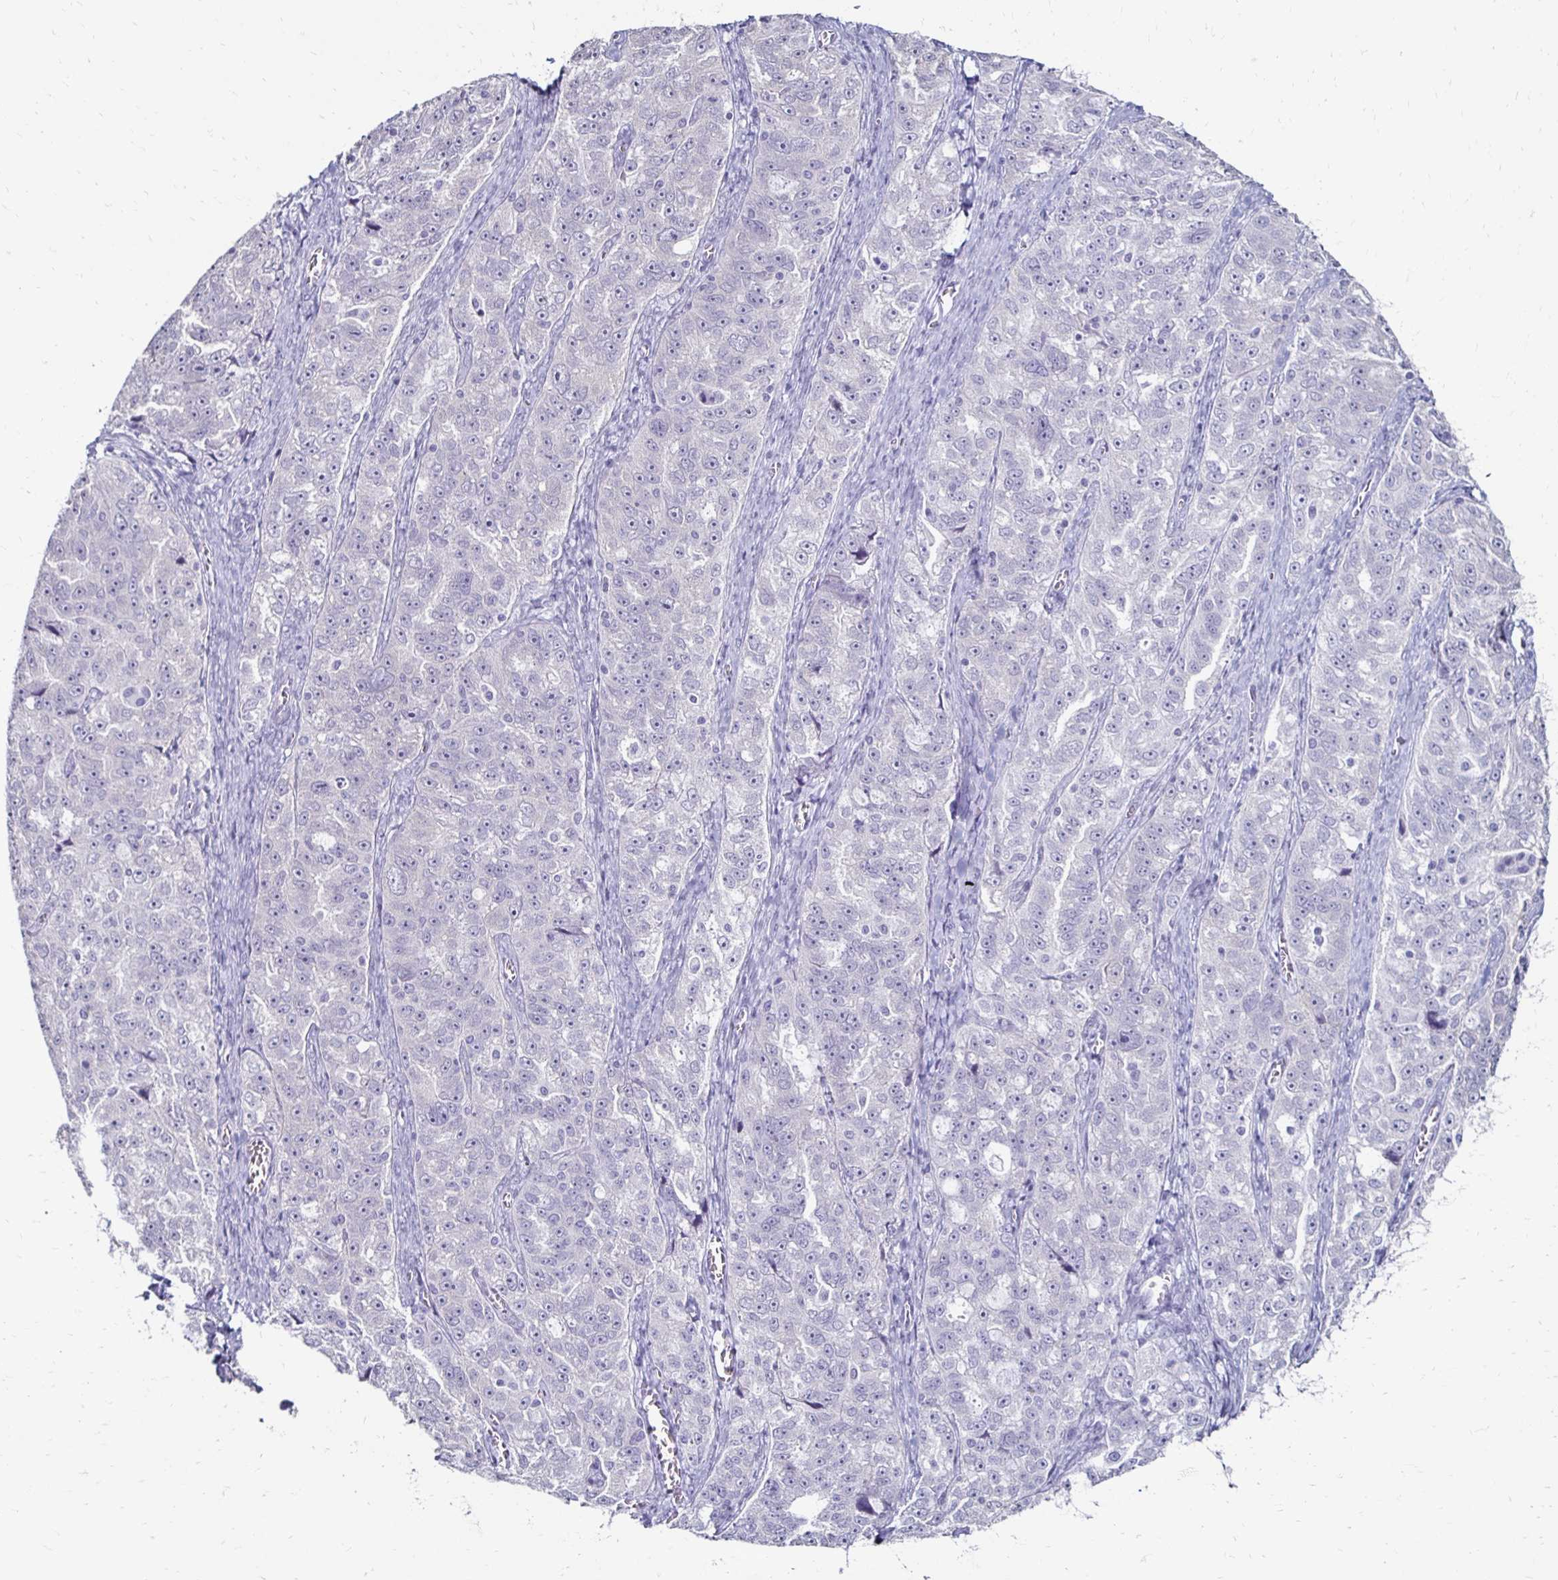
{"staining": {"intensity": "negative", "quantity": "none", "location": "none"}, "tissue": "ovarian cancer", "cell_type": "Tumor cells", "image_type": "cancer", "snomed": [{"axis": "morphology", "description": "Cystadenocarcinoma, serous, NOS"}, {"axis": "topography", "description": "Ovary"}], "caption": "Immunohistochemical staining of ovarian cancer demonstrates no significant positivity in tumor cells.", "gene": "TOMM34", "patient": {"sex": "female", "age": 51}}